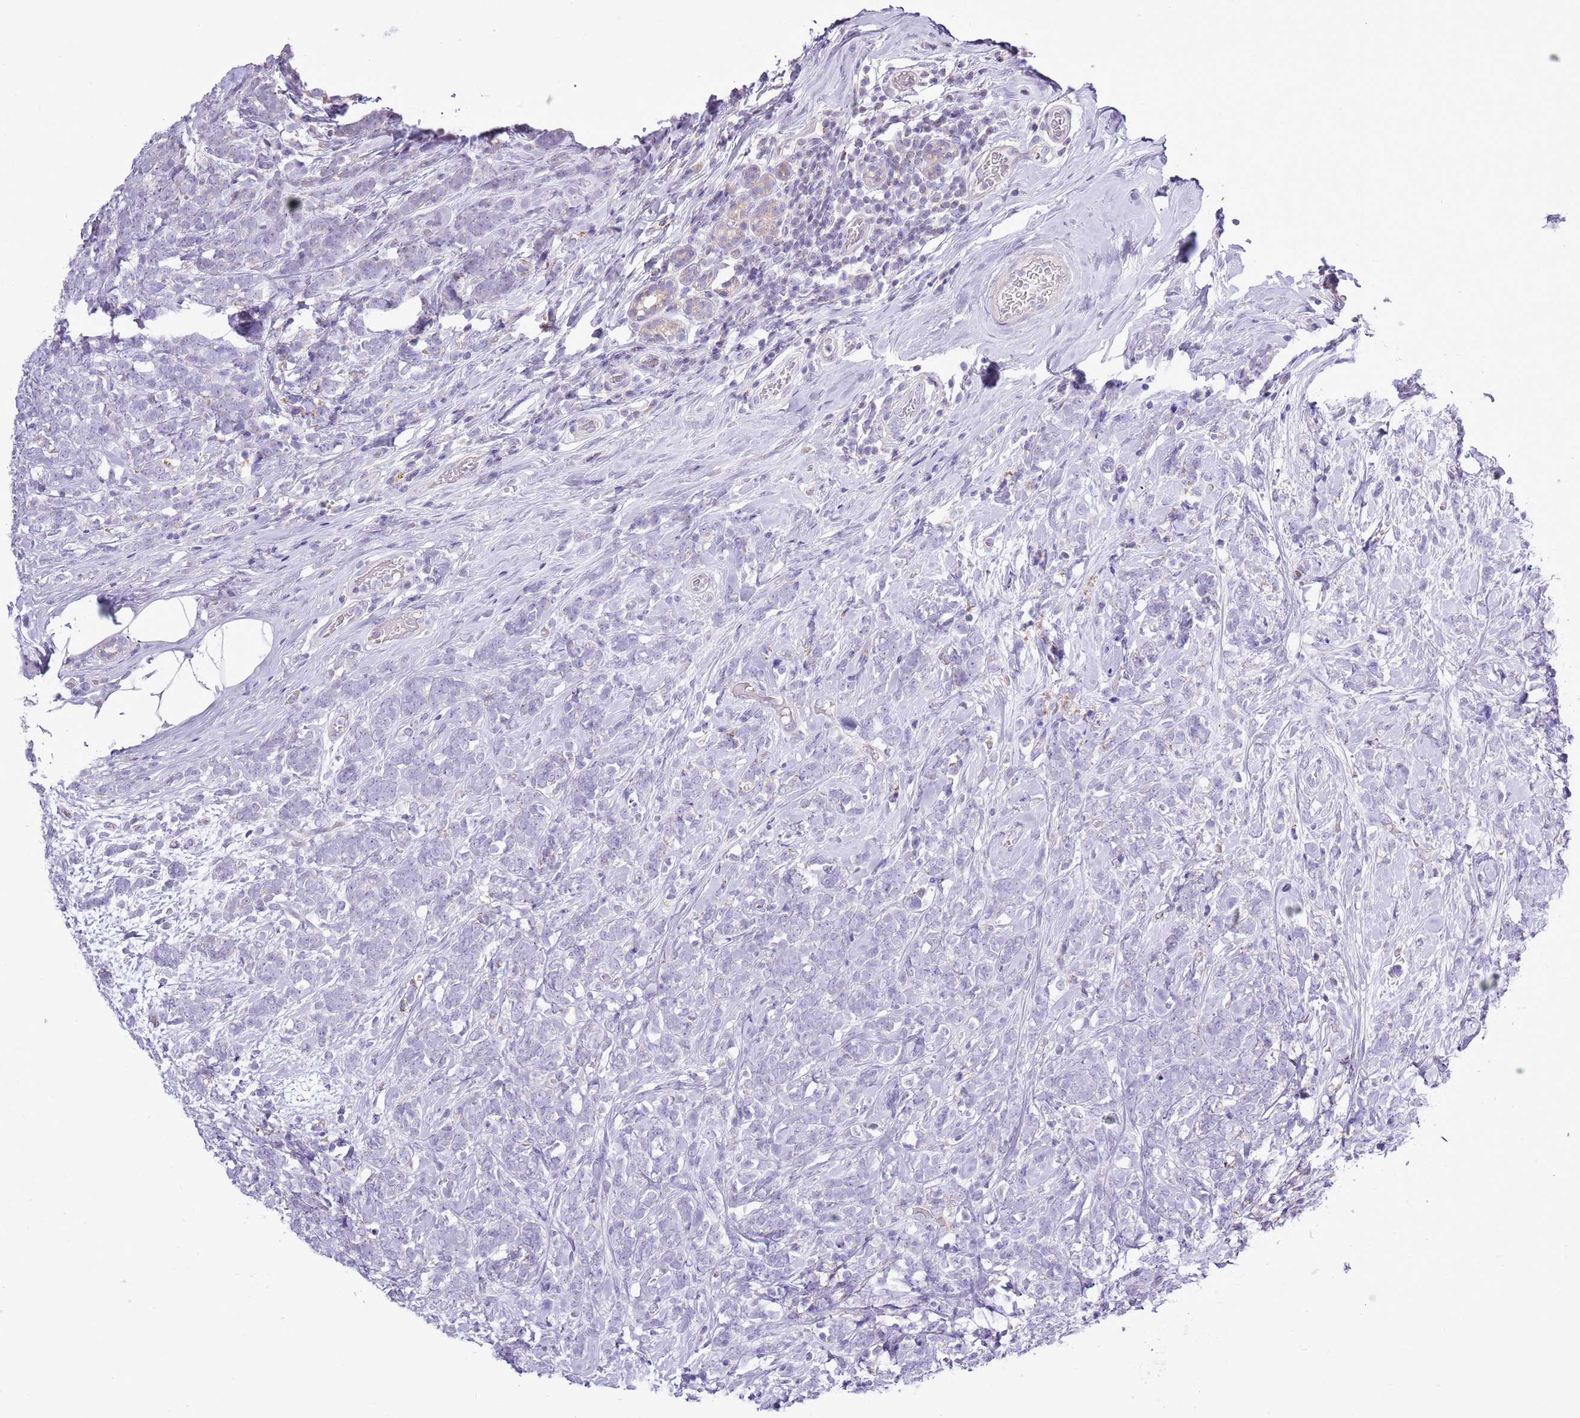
{"staining": {"intensity": "negative", "quantity": "none", "location": "none"}, "tissue": "breast cancer", "cell_type": "Tumor cells", "image_type": "cancer", "snomed": [{"axis": "morphology", "description": "Lobular carcinoma"}, {"axis": "topography", "description": "Breast"}], "caption": "Immunohistochemistry micrograph of neoplastic tissue: human breast cancer (lobular carcinoma) stained with DAB displays no significant protein positivity in tumor cells.", "gene": "SLC23A1", "patient": {"sex": "female", "age": 58}}